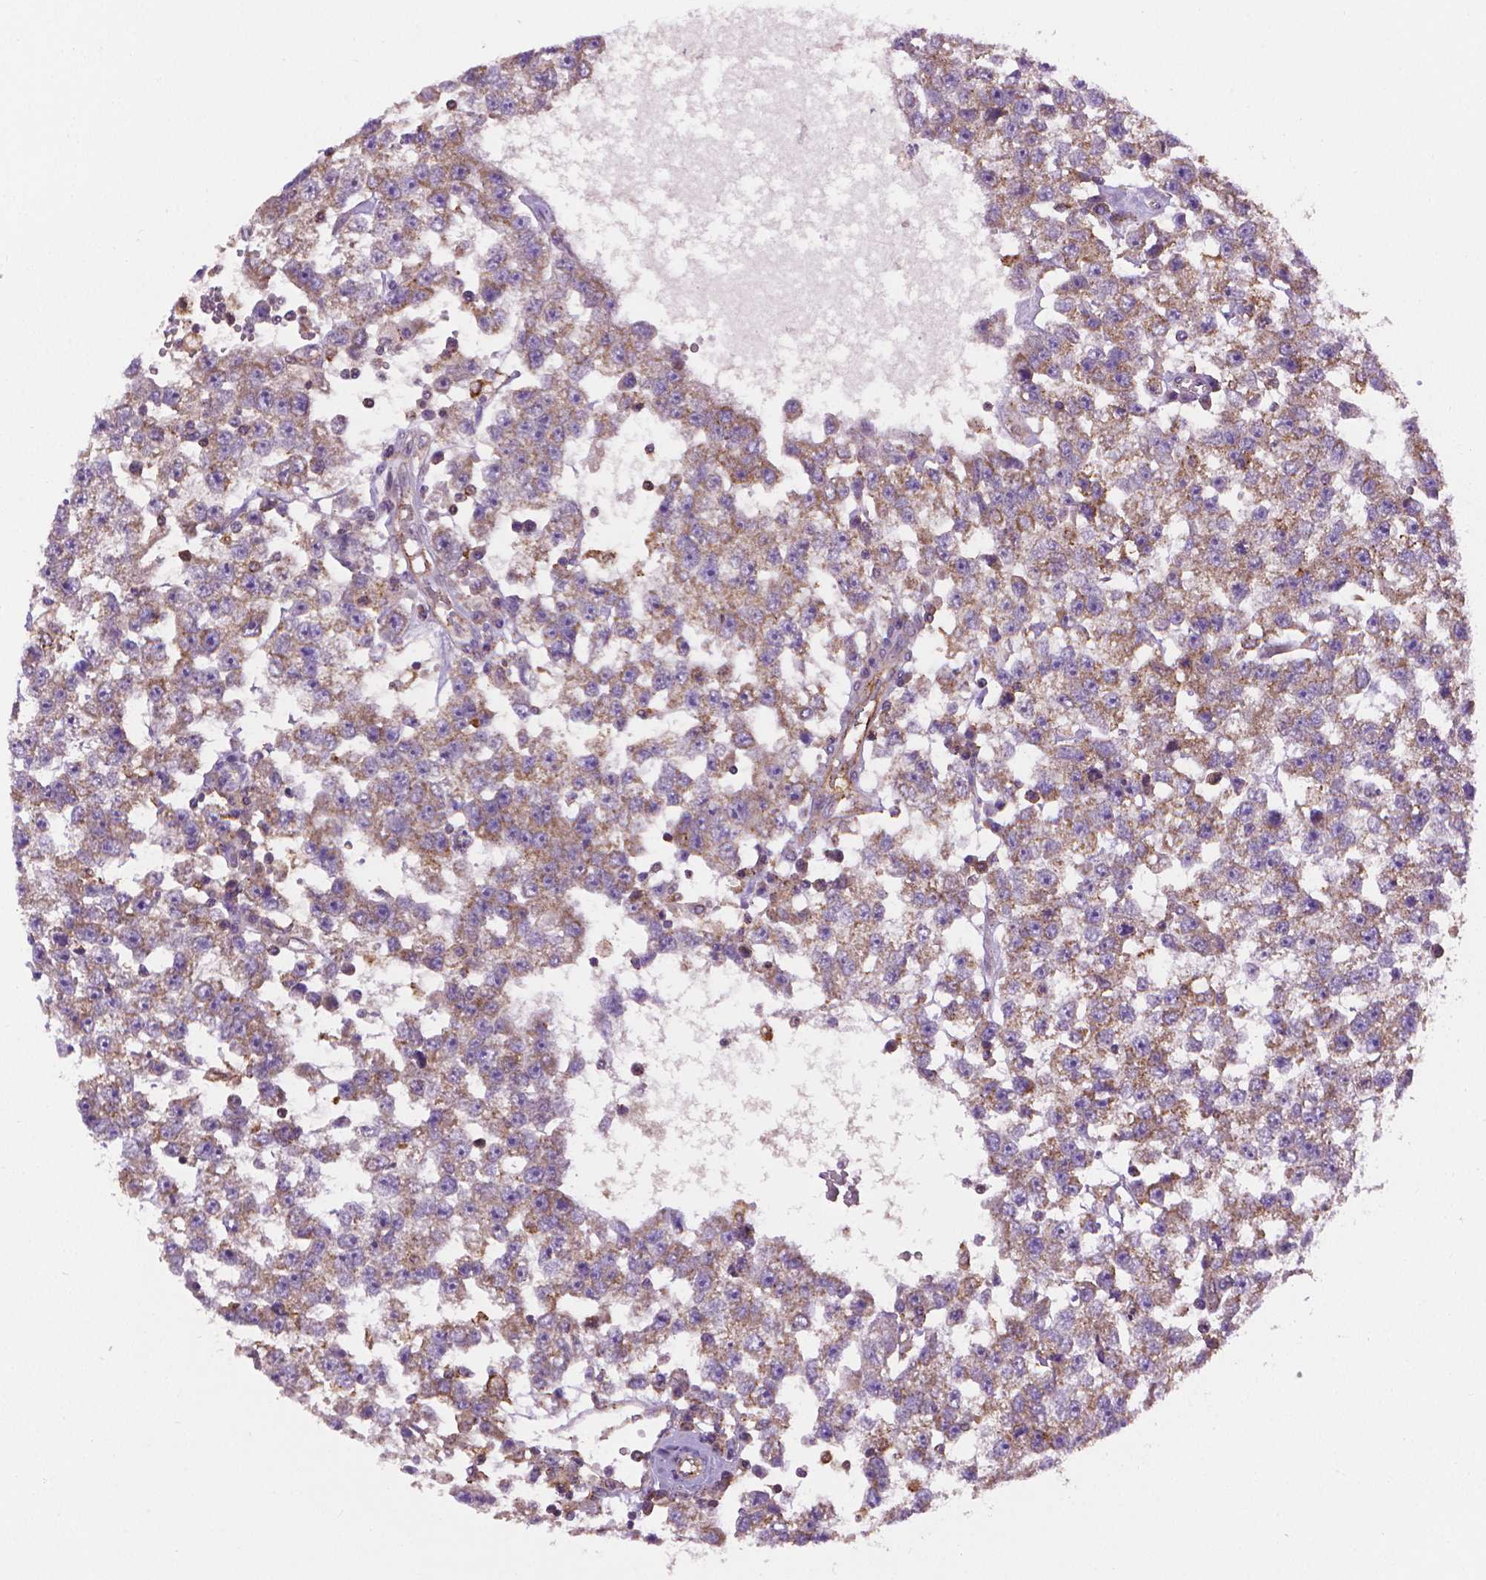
{"staining": {"intensity": "weak", "quantity": "25%-75%", "location": "cytoplasmic/membranous"}, "tissue": "testis cancer", "cell_type": "Tumor cells", "image_type": "cancer", "snomed": [{"axis": "morphology", "description": "Seminoma, NOS"}, {"axis": "topography", "description": "Testis"}], "caption": "The image displays immunohistochemical staining of testis cancer (seminoma). There is weak cytoplasmic/membranous staining is present in approximately 25%-75% of tumor cells.", "gene": "SLC51B", "patient": {"sex": "male", "age": 34}}